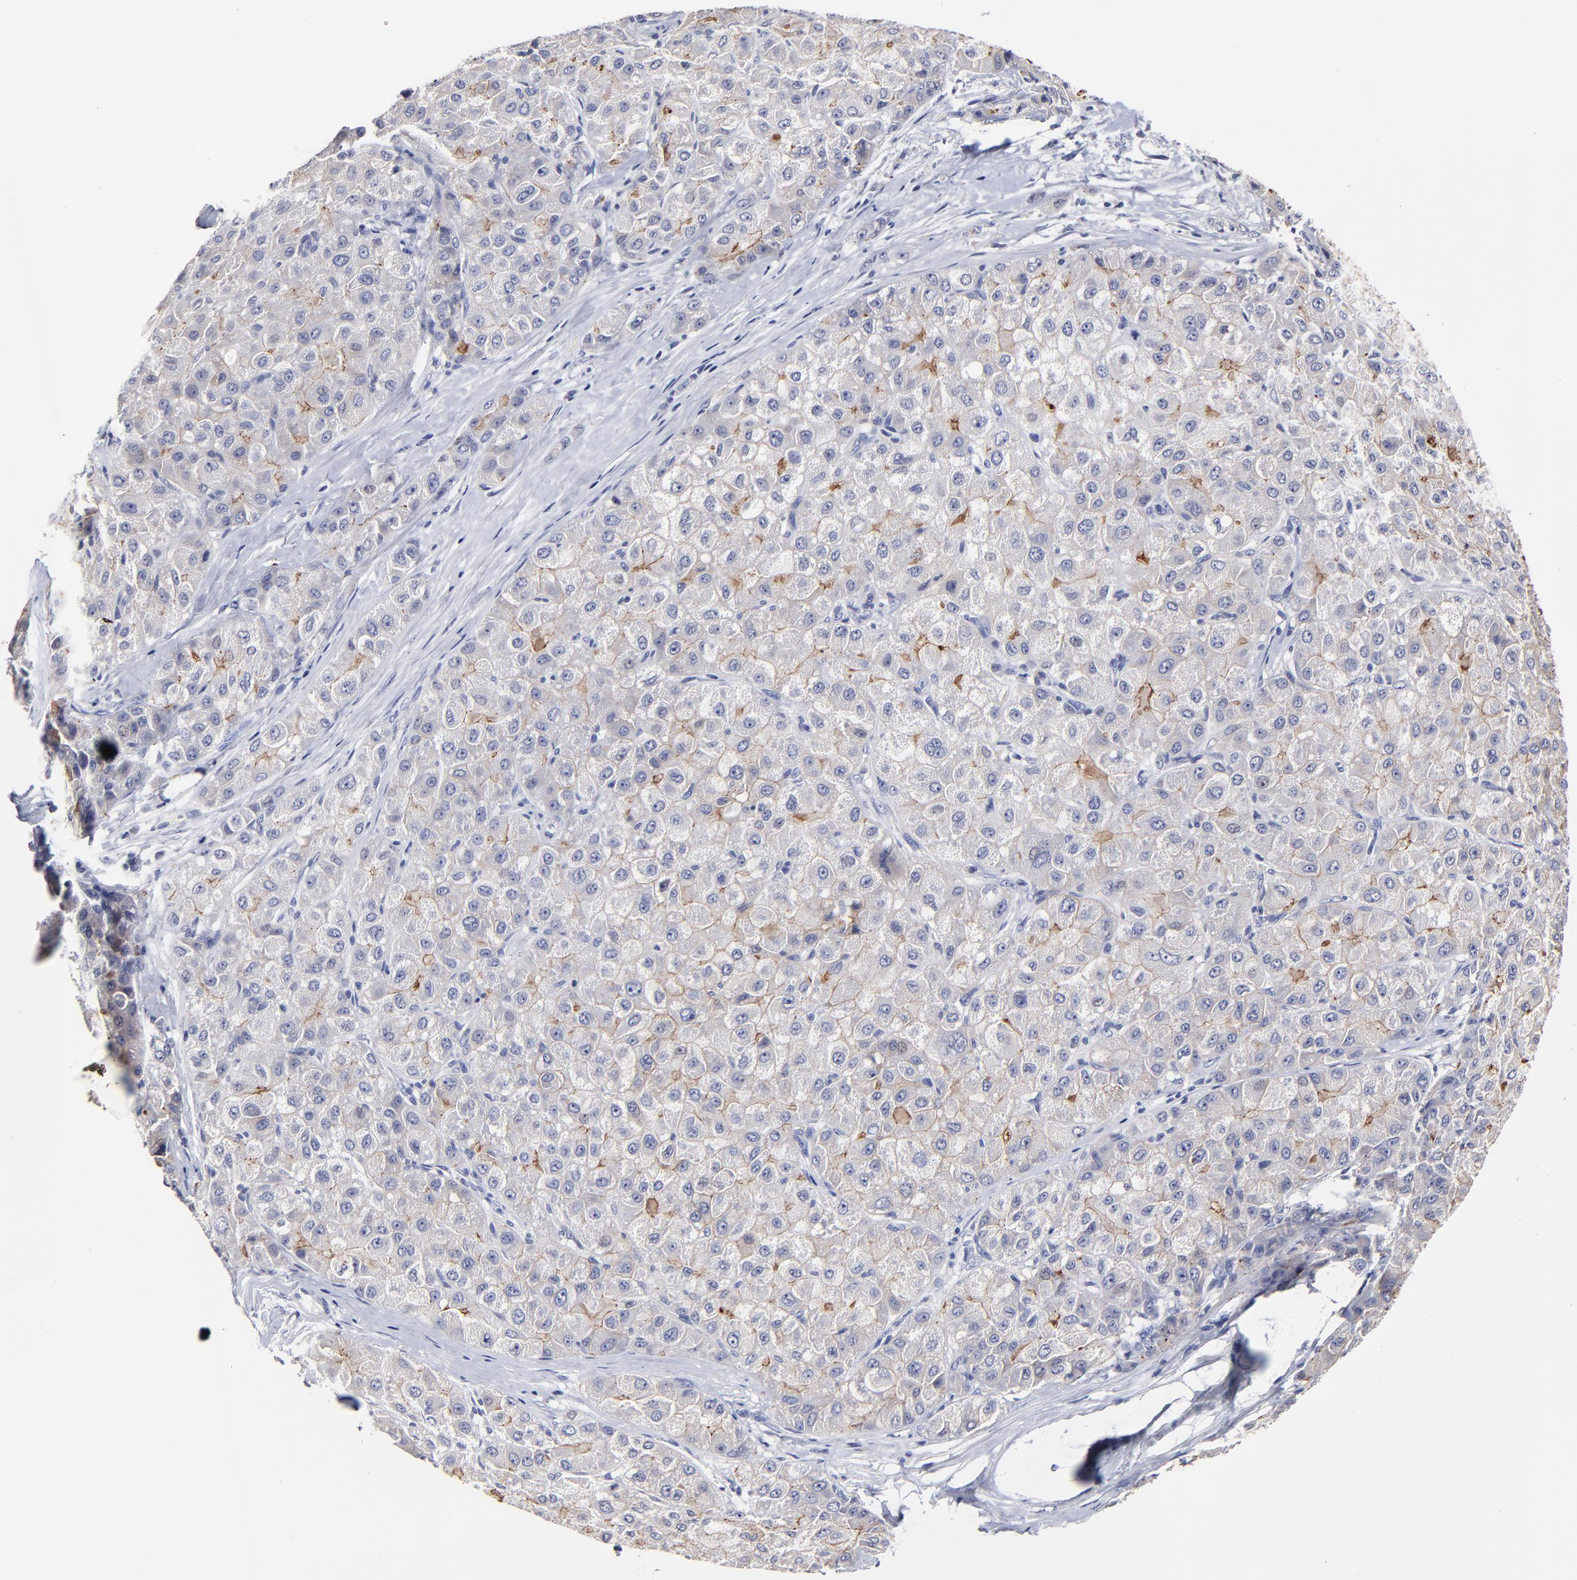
{"staining": {"intensity": "negative", "quantity": "none", "location": "none"}, "tissue": "liver cancer", "cell_type": "Tumor cells", "image_type": "cancer", "snomed": [{"axis": "morphology", "description": "Carcinoma, Hepatocellular, NOS"}, {"axis": "topography", "description": "Liver"}], "caption": "Tumor cells are negative for protein expression in human hepatocellular carcinoma (liver).", "gene": "CXADR", "patient": {"sex": "male", "age": 80}}